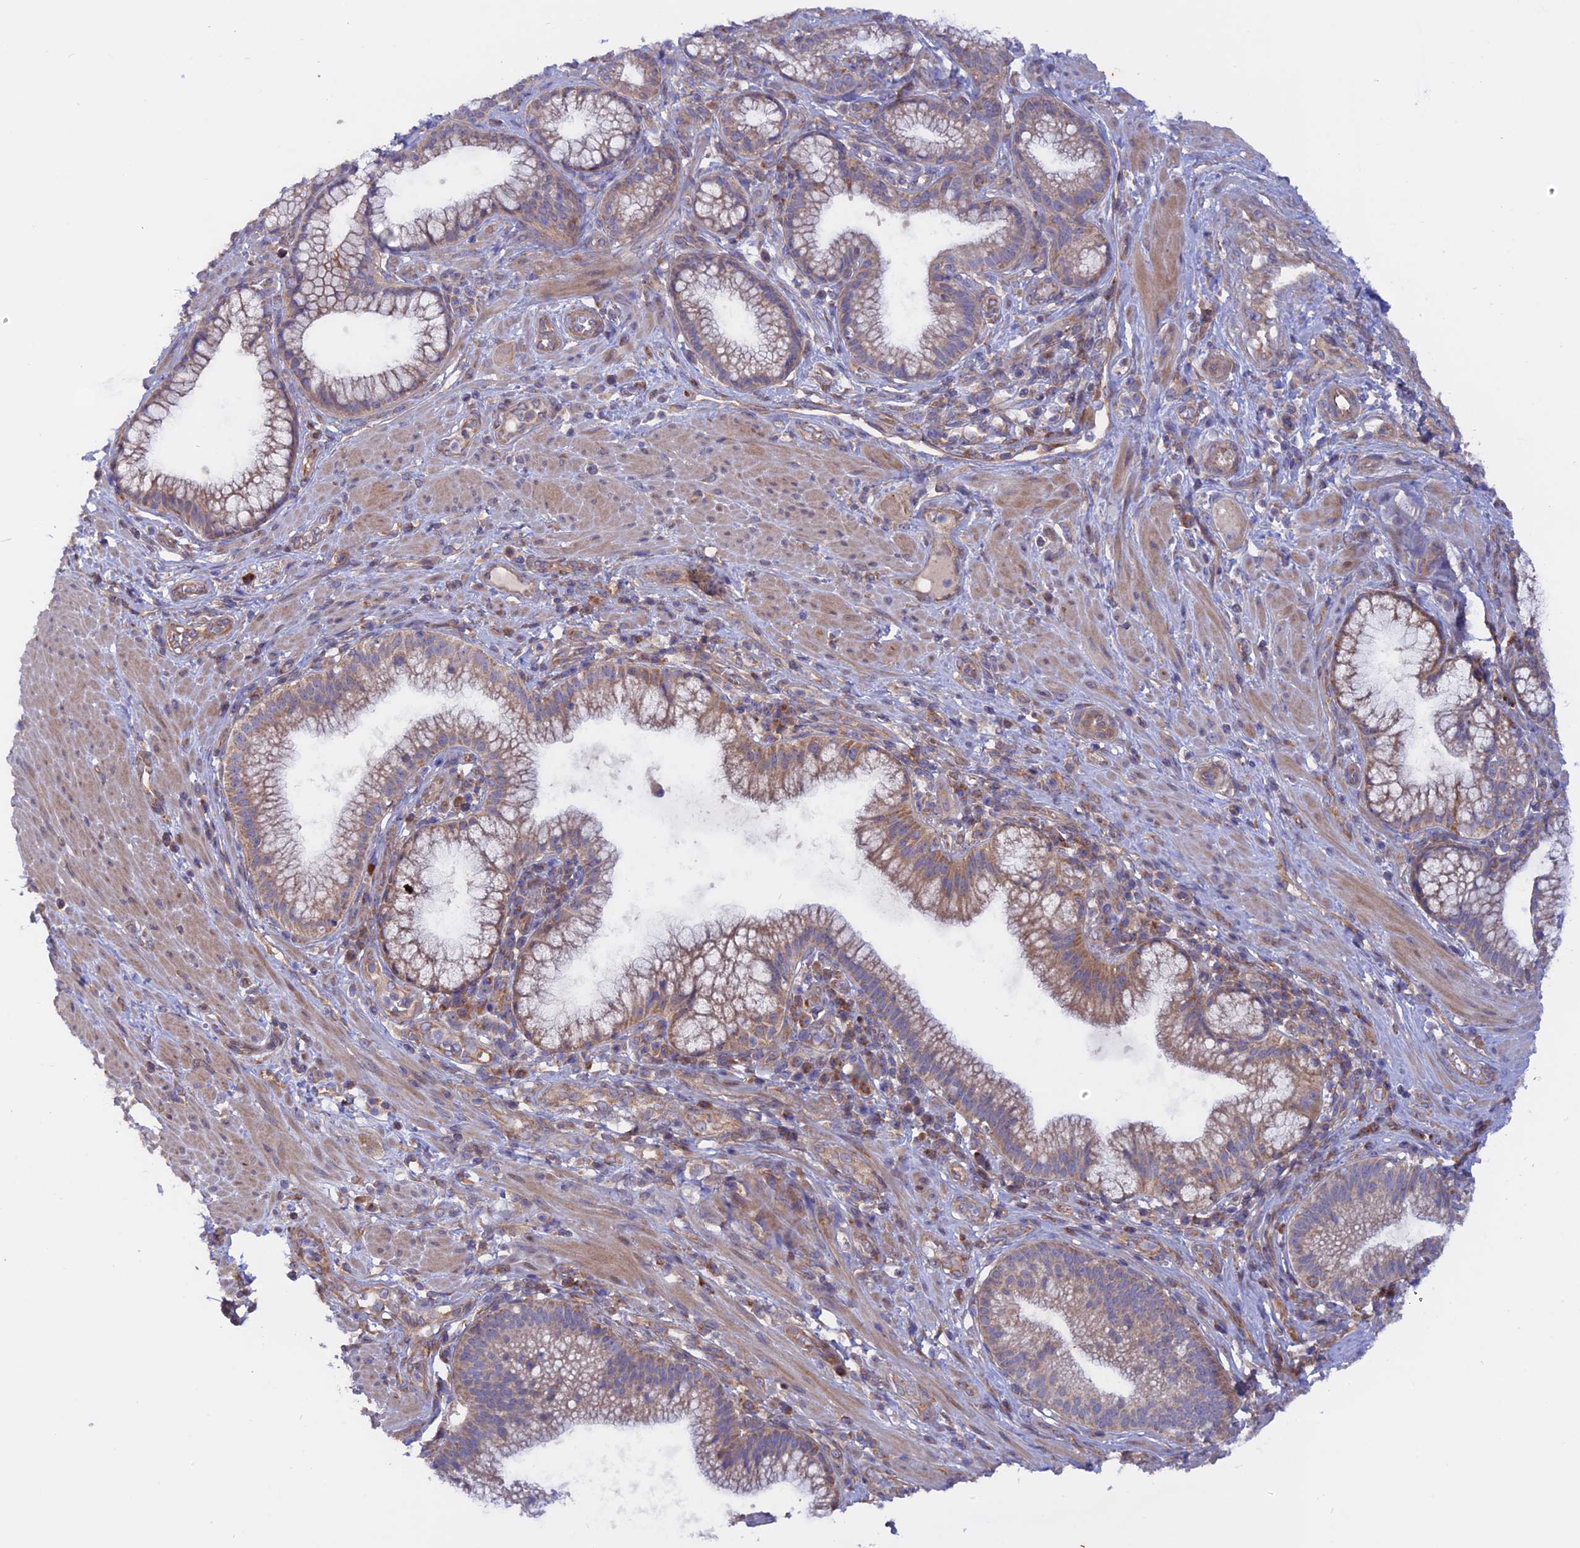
{"staining": {"intensity": "moderate", "quantity": ">75%", "location": "cytoplasmic/membranous"}, "tissue": "pancreatic cancer", "cell_type": "Tumor cells", "image_type": "cancer", "snomed": [{"axis": "morphology", "description": "Adenocarcinoma, NOS"}, {"axis": "topography", "description": "Pancreas"}], "caption": "About >75% of tumor cells in human pancreatic cancer display moderate cytoplasmic/membranous protein staining as visualized by brown immunohistochemical staining.", "gene": "HYCC1", "patient": {"sex": "male", "age": 72}}